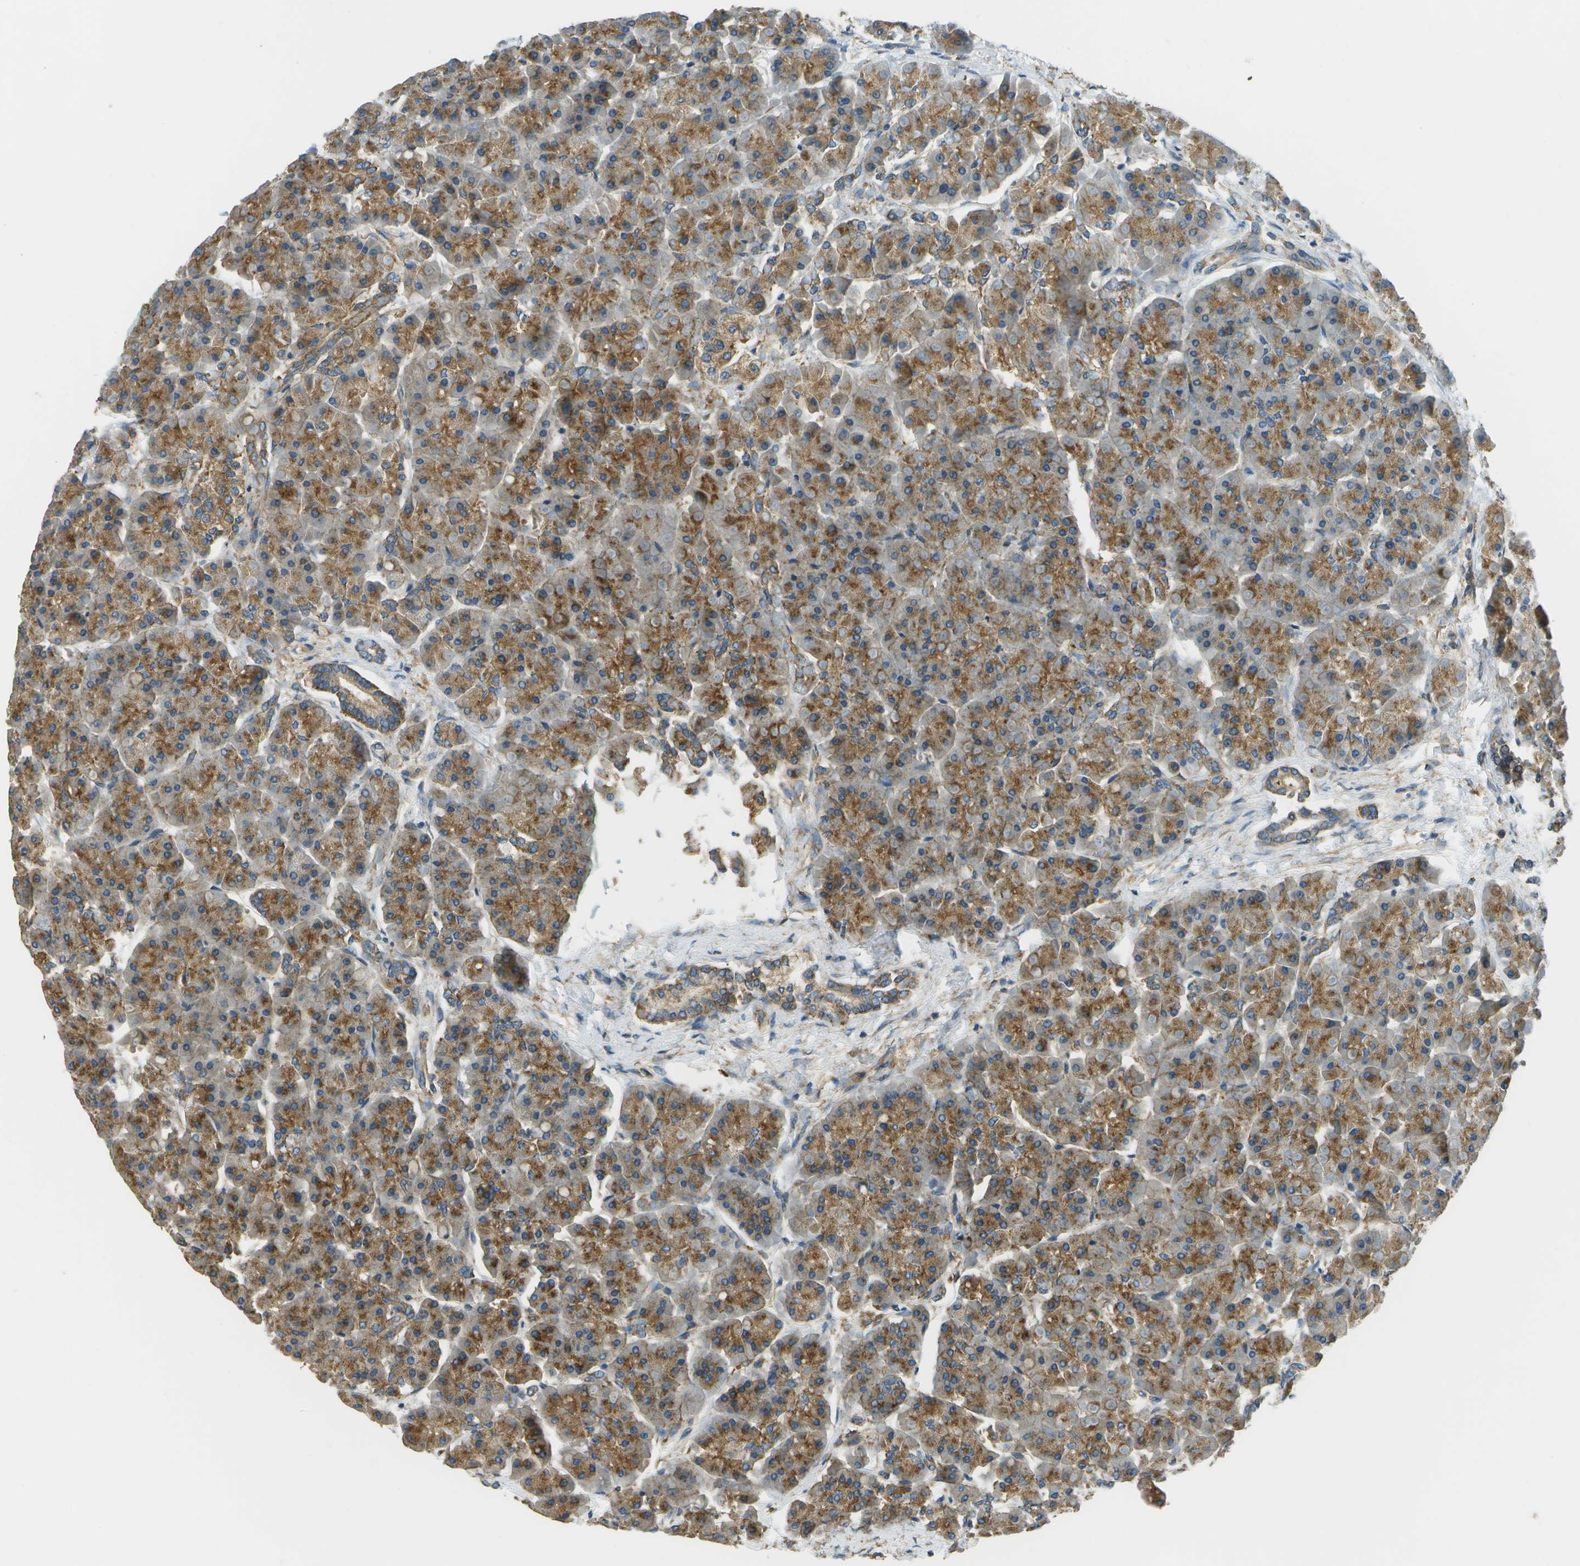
{"staining": {"intensity": "moderate", "quantity": ">75%", "location": "cytoplasmic/membranous"}, "tissue": "pancreas", "cell_type": "Exocrine glandular cells", "image_type": "normal", "snomed": [{"axis": "morphology", "description": "Normal tissue, NOS"}, {"axis": "topography", "description": "Pancreas"}], "caption": "Immunohistochemical staining of benign pancreas displays moderate cytoplasmic/membranous protein expression in approximately >75% of exocrine glandular cells.", "gene": "CLTC", "patient": {"sex": "female", "age": 70}}